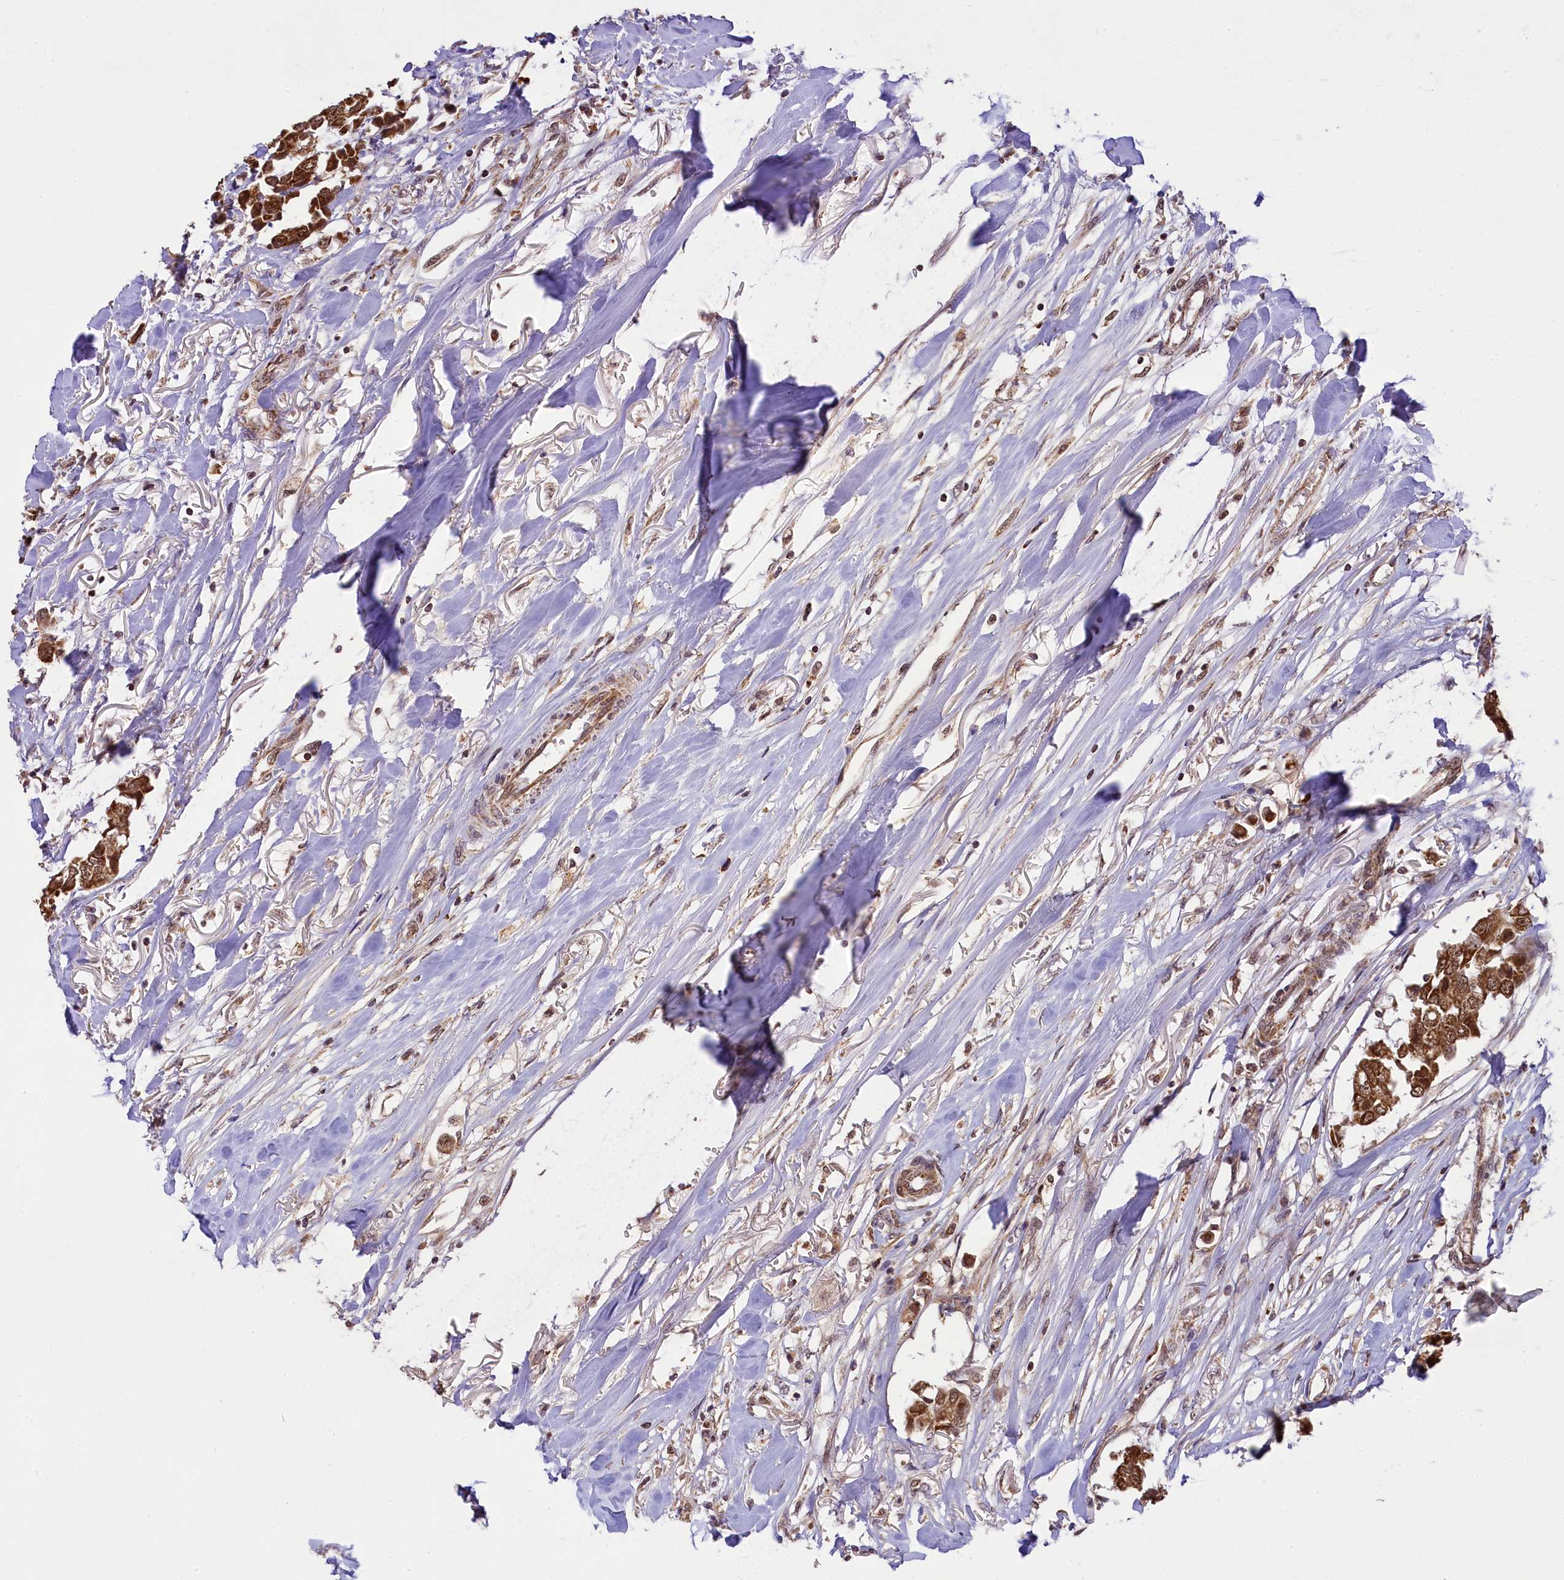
{"staining": {"intensity": "strong", "quantity": ">75%", "location": "cytoplasmic/membranous"}, "tissue": "breast cancer", "cell_type": "Tumor cells", "image_type": "cancer", "snomed": [{"axis": "morphology", "description": "Duct carcinoma"}, {"axis": "topography", "description": "Breast"}], "caption": "A high-resolution histopathology image shows IHC staining of invasive ductal carcinoma (breast), which exhibits strong cytoplasmic/membranous positivity in about >75% of tumor cells. (Stains: DAB (3,3'-diaminobenzidine) in brown, nuclei in blue, Microscopy: brightfield microscopy at high magnification).", "gene": "PAF1", "patient": {"sex": "female", "age": 80}}